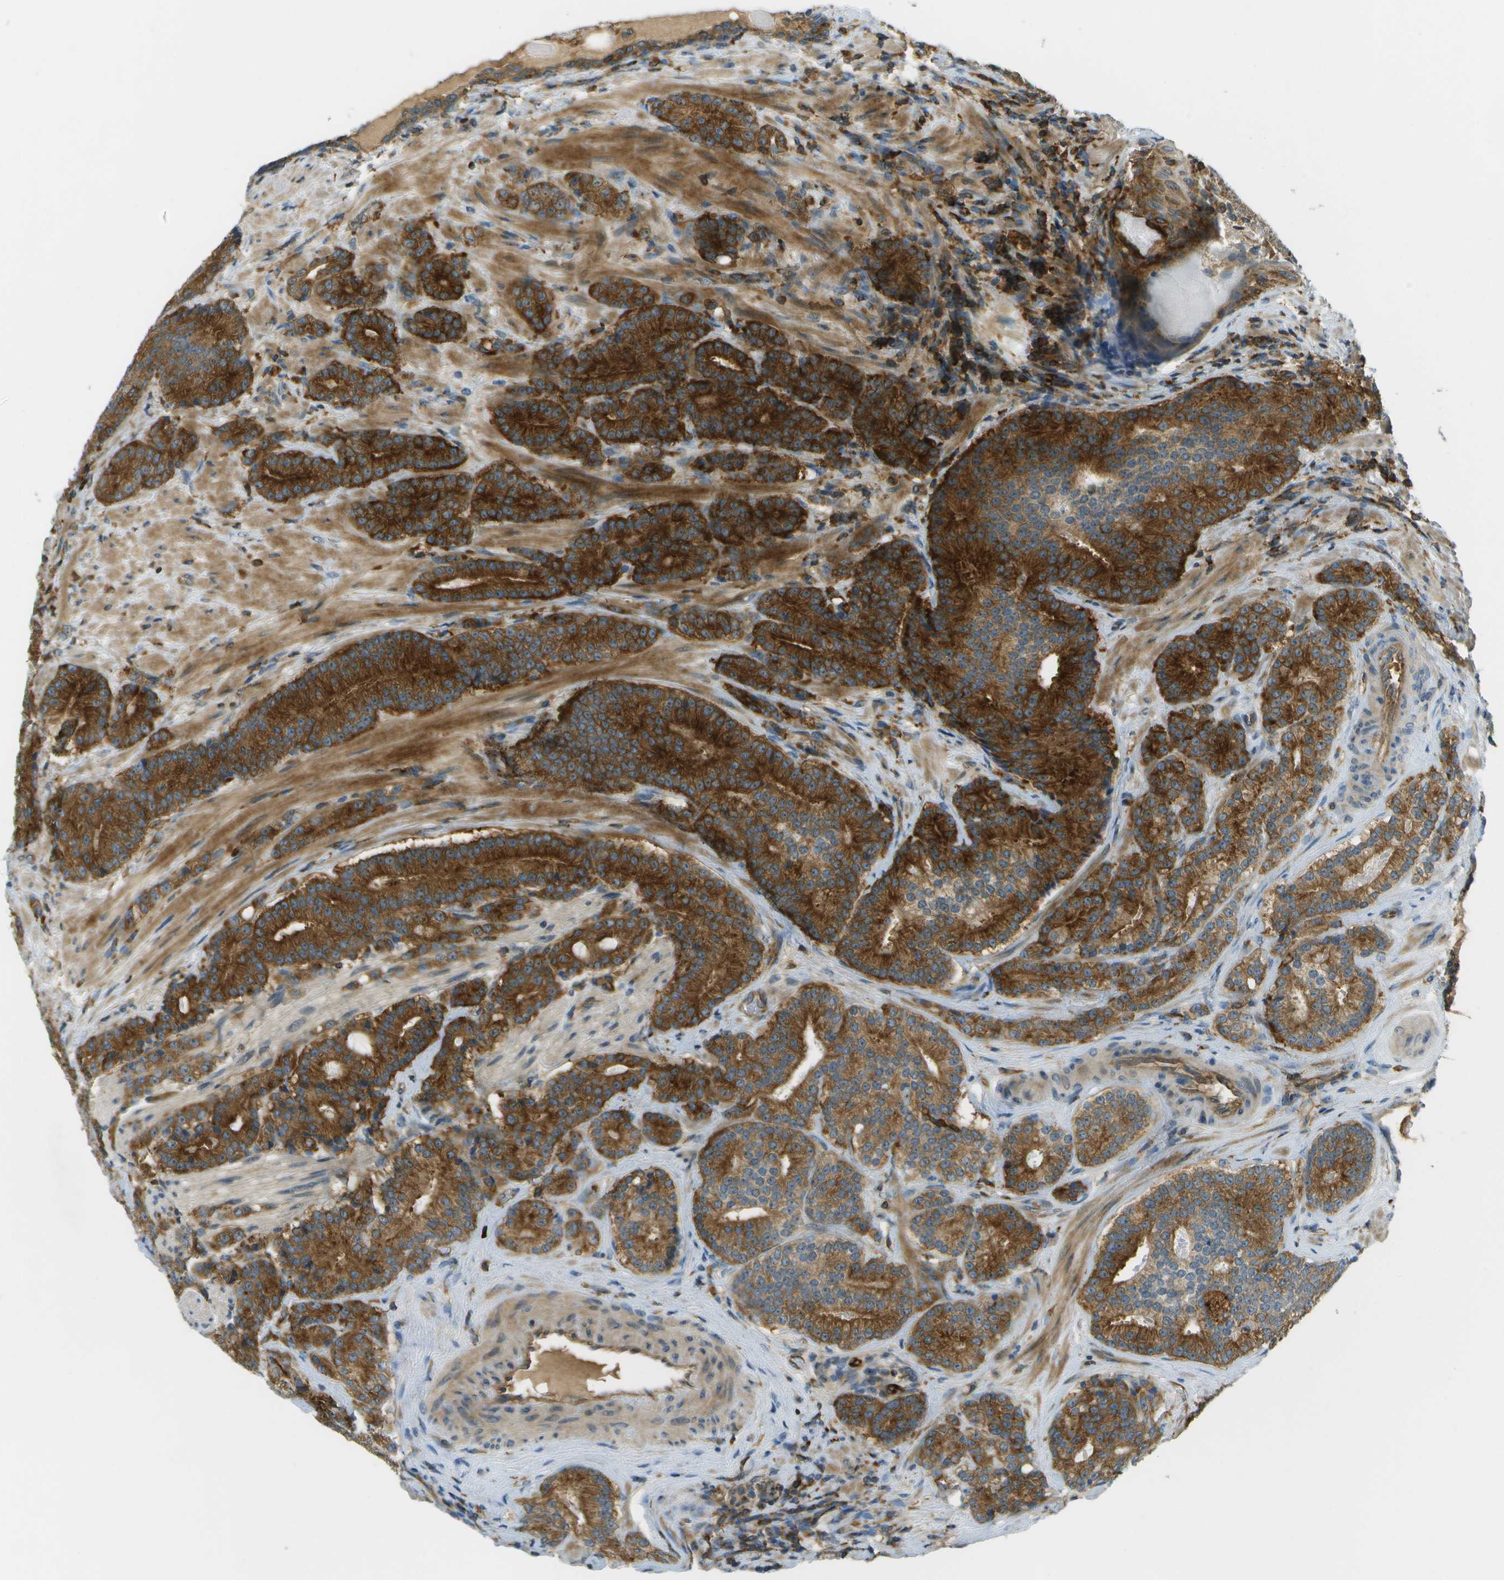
{"staining": {"intensity": "strong", "quantity": ">75%", "location": "cytoplasmic/membranous"}, "tissue": "prostate cancer", "cell_type": "Tumor cells", "image_type": "cancer", "snomed": [{"axis": "morphology", "description": "Adenocarcinoma, High grade"}, {"axis": "topography", "description": "Prostate"}], "caption": "A high amount of strong cytoplasmic/membranous positivity is present in approximately >75% of tumor cells in prostate cancer tissue.", "gene": "TMTC1", "patient": {"sex": "male", "age": 61}}